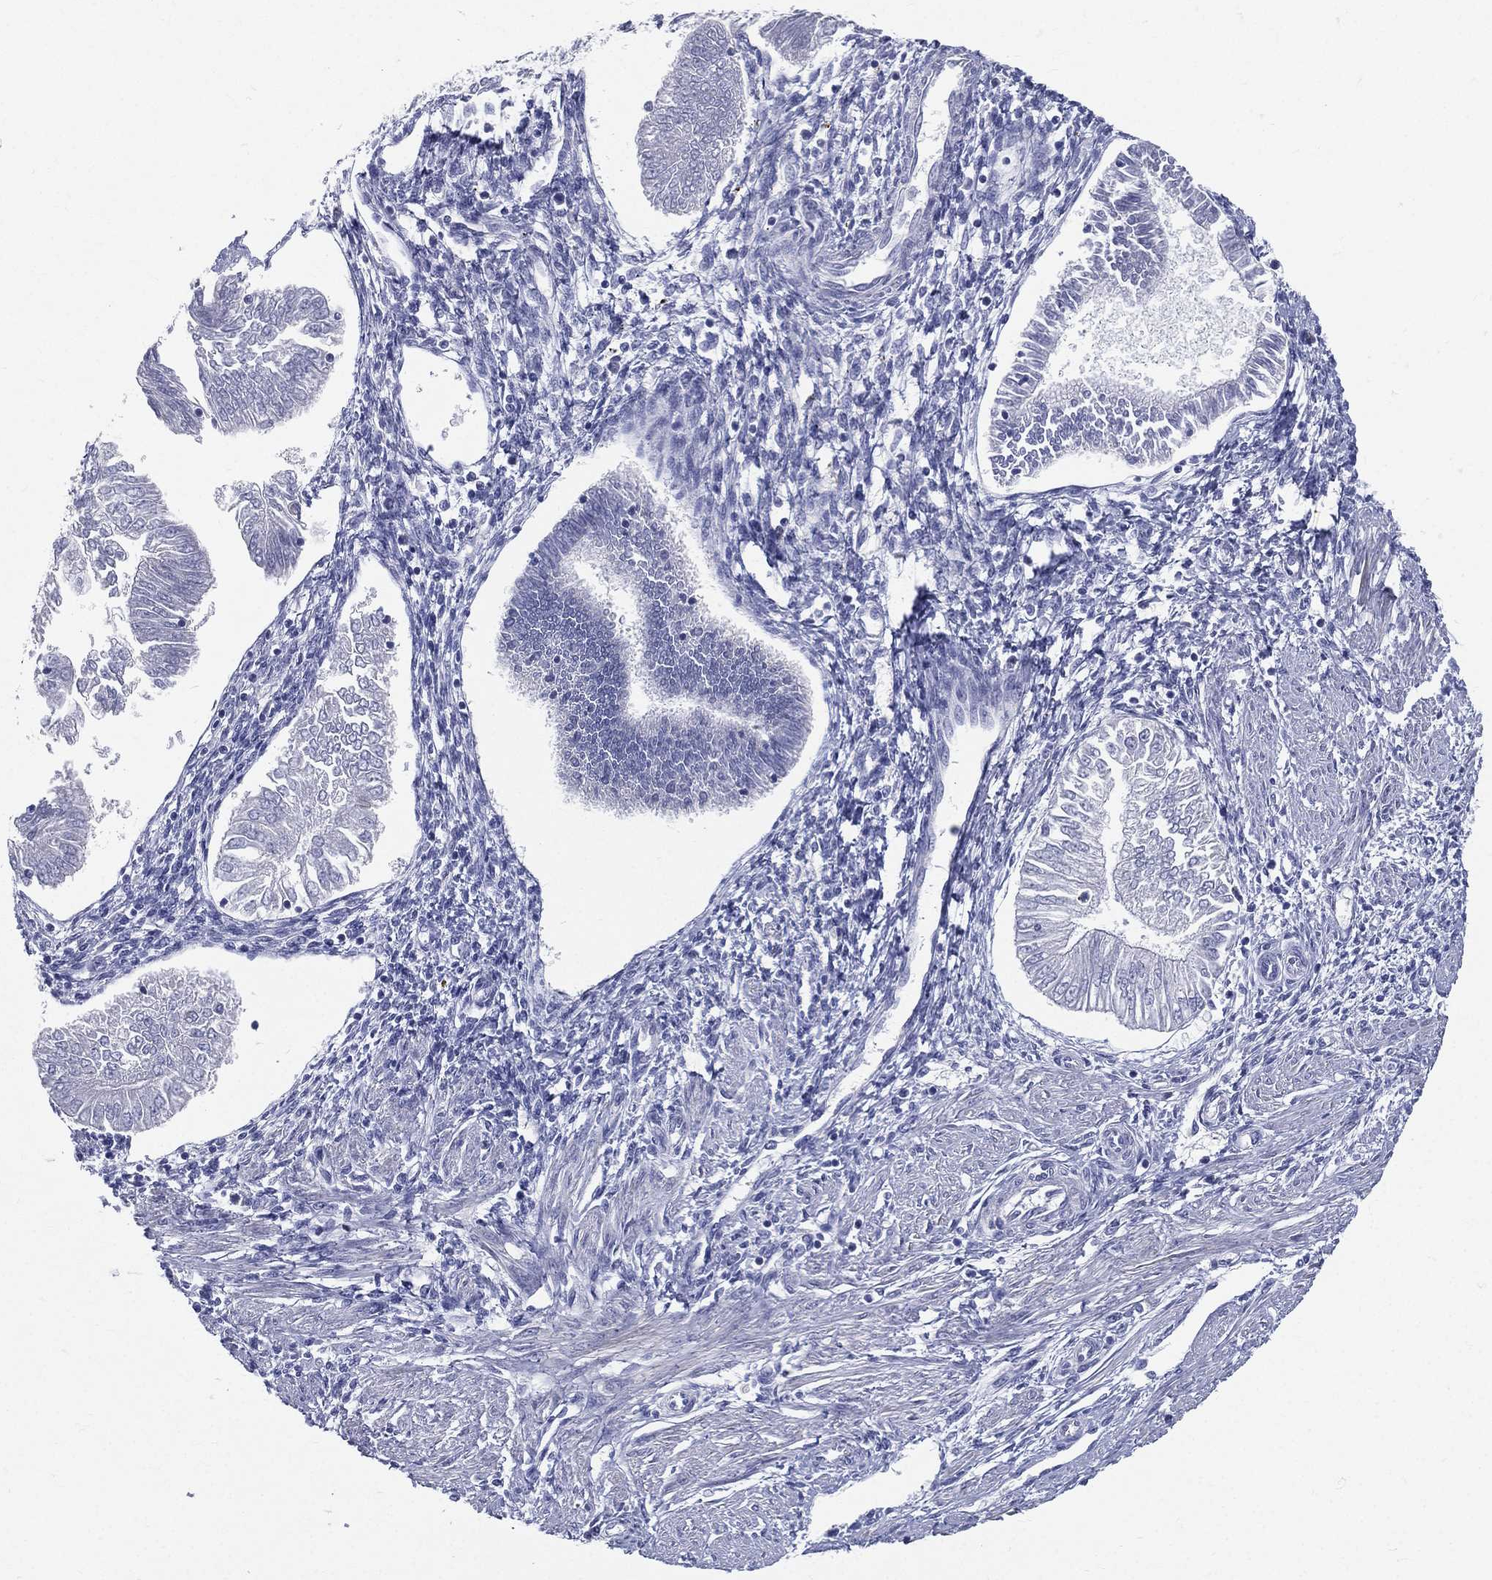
{"staining": {"intensity": "negative", "quantity": "none", "location": "none"}, "tissue": "endometrial cancer", "cell_type": "Tumor cells", "image_type": "cancer", "snomed": [{"axis": "morphology", "description": "Adenocarcinoma, NOS"}, {"axis": "topography", "description": "Endometrium"}], "caption": "A photomicrograph of human endometrial cancer is negative for staining in tumor cells. The staining is performed using DAB (3,3'-diaminobenzidine) brown chromogen with nuclei counter-stained in using hematoxylin.", "gene": "PWWP3A", "patient": {"sex": "female", "age": 53}}